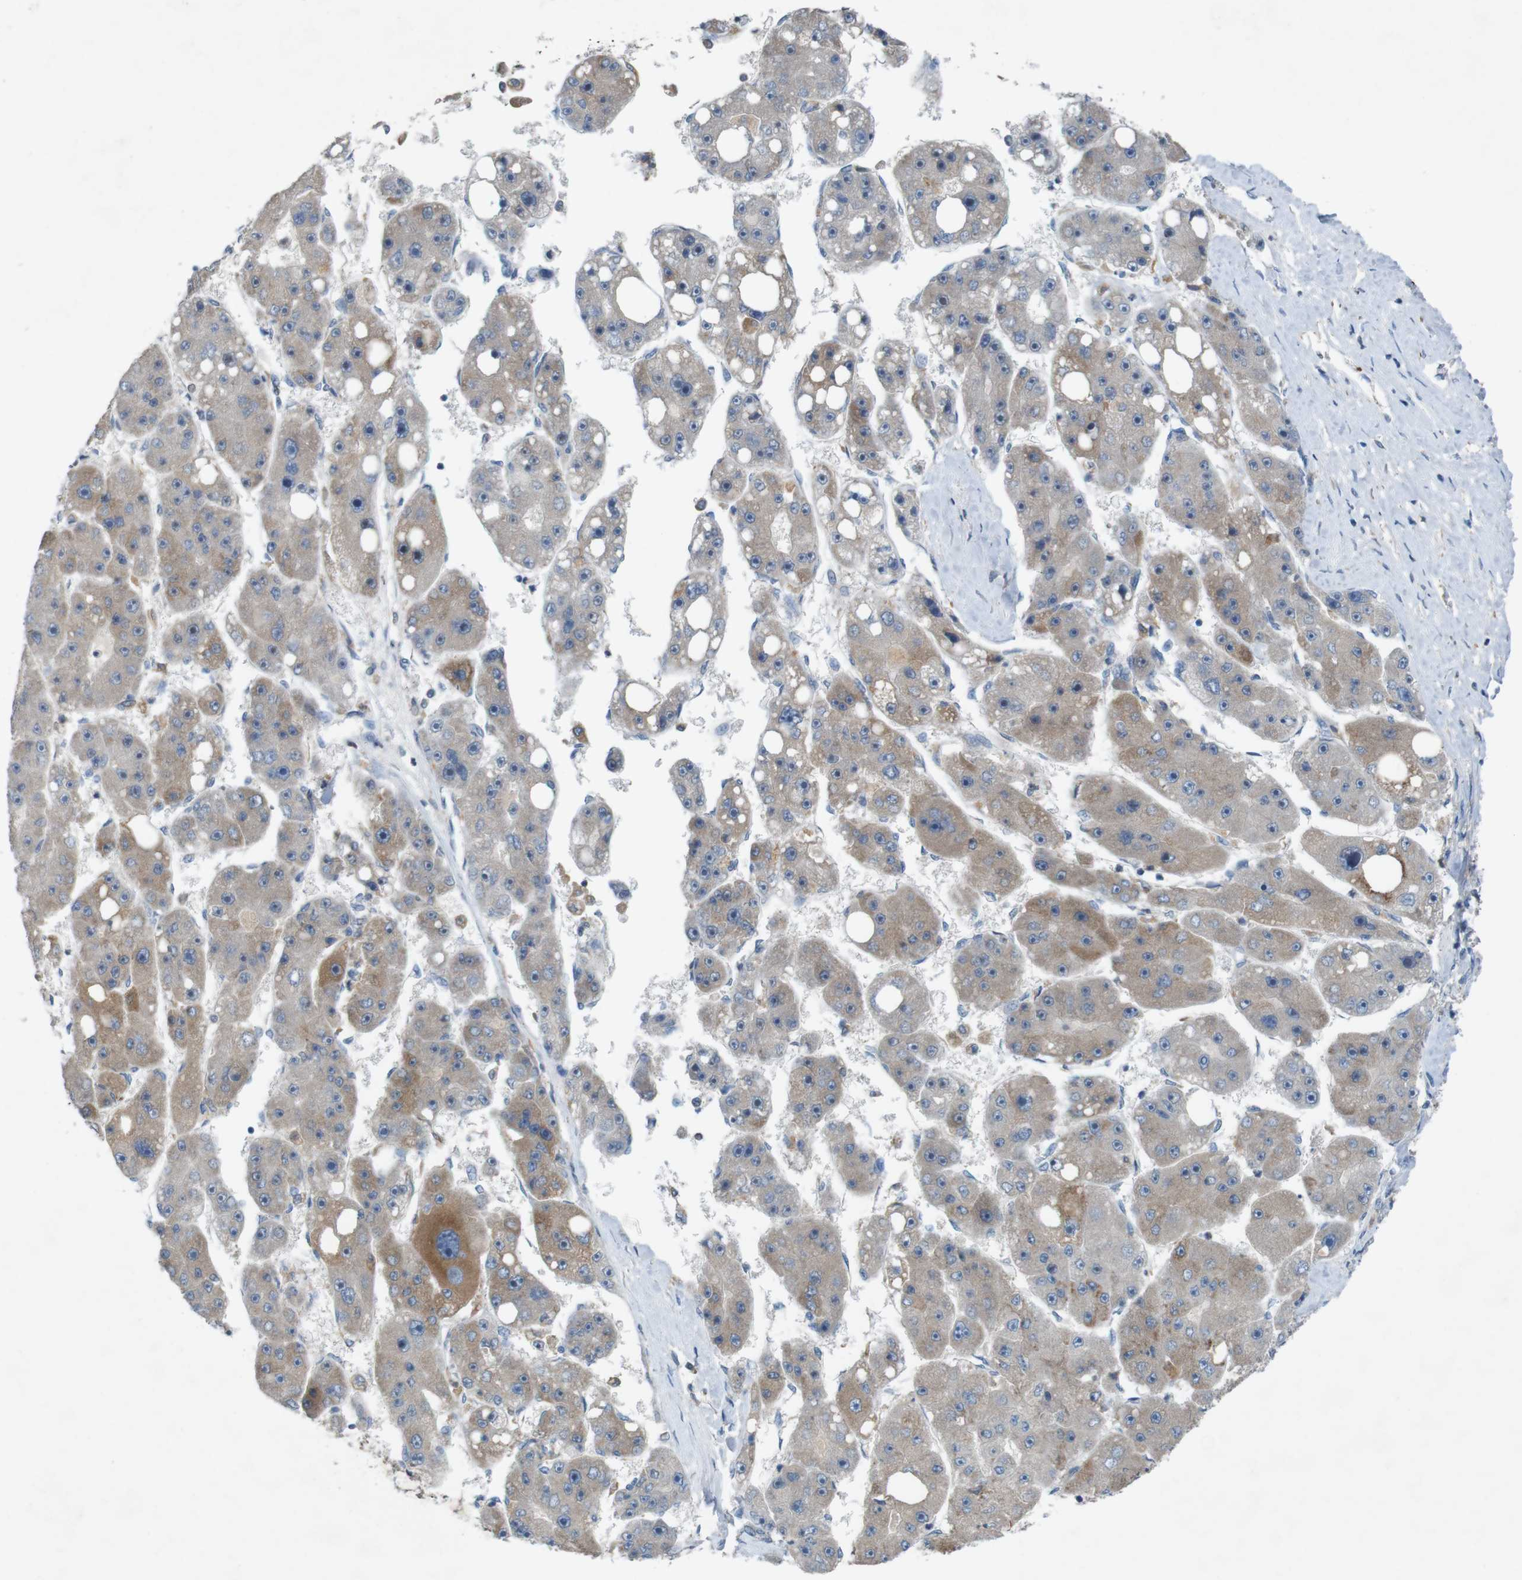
{"staining": {"intensity": "moderate", "quantity": ">75%", "location": "cytoplasmic/membranous"}, "tissue": "liver cancer", "cell_type": "Tumor cells", "image_type": "cancer", "snomed": [{"axis": "morphology", "description": "Carcinoma, Hepatocellular, NOS"}, {"axis": "topography", "description": "Liver"}], "caption": "Tumor cells exhibit medium levels of moderate cytoplasmic/membranous staining in approximately >75% of cells in human hepatocellular carcinoma (liver). The protein is shown in brown color, while the nuclei are stained blue.", "gene": "MOGAT3", "patient": {"sex": "female", "age": 61}}